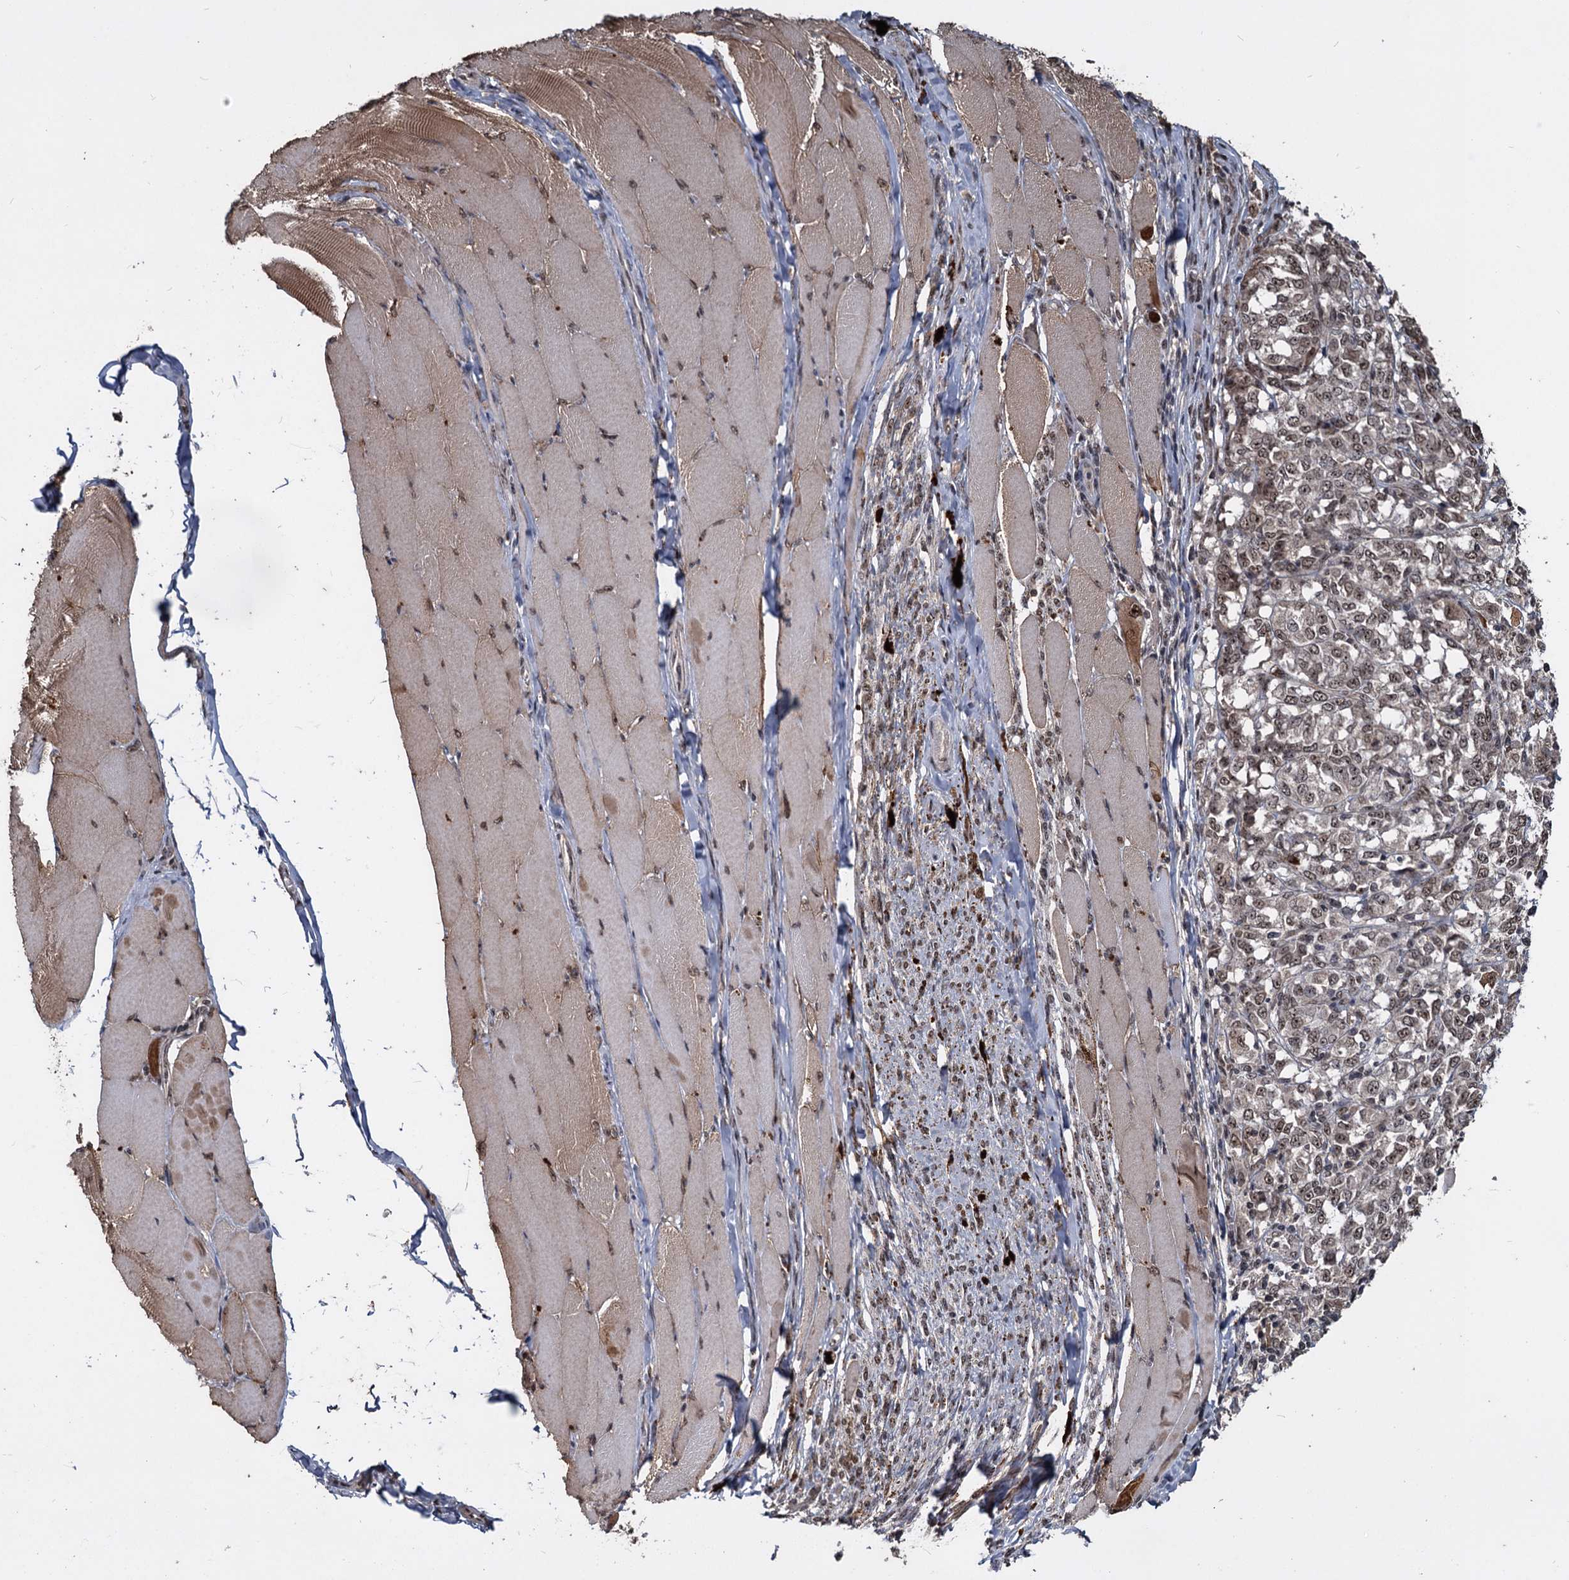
{"staining": {"intensity": "moderate", "quantity": ">75%", "location": "nuclear"}, "tissue": "melanoma", "cell_type": "Tumor cells", "image_type": "cancer", "snomed": [{"axis": "morphology", "description": "Malignant melanoma, NOS"}, {"axis": "topography", "description": "Skin"}], "caption": "Melanoma stained with DAB IHC demonstrates medium levels of moderate nuclear expression in approximately >75% of tumor cells.", "gene": "FAM216B", "patient": {"sex": "female", "age": 72}}